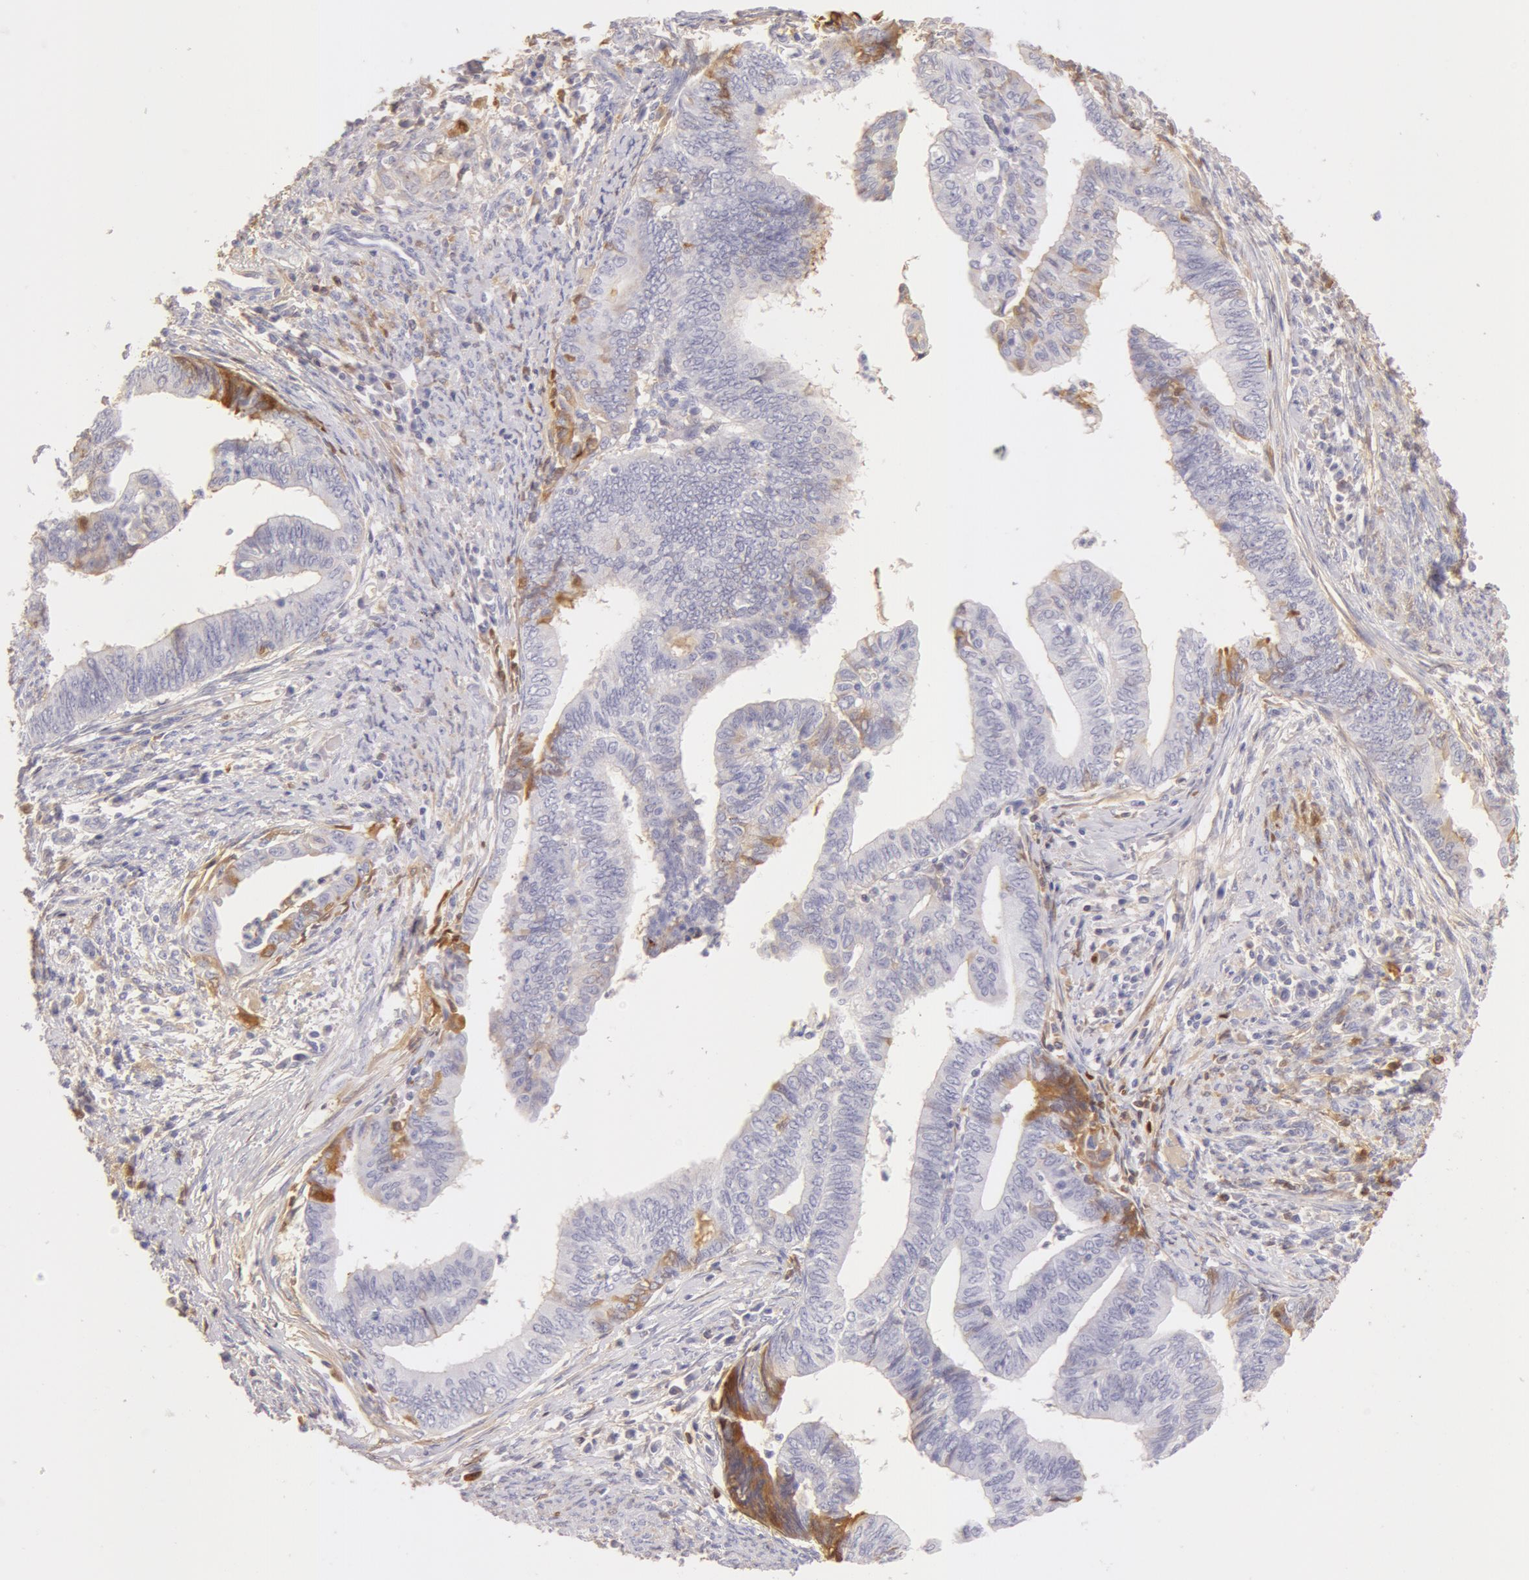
{"staining": {"intensity": "weak", "quantity": "<25%", "location": "cytoplasmic/membranous,nuclear"}, "tissue": "endometrial cancer", "cell_type": "Tumor cells", "image_type": "cancer", "snomed": [{"axis": "morphology", "description": "Adenocarcinoma, NOS"}, {"axis": "topography", "description": "Endometrium"}], "caption": "High magnification brightfield microscopy of endometrial cancer (adenocarcinoma) stained with DAB (3,3'-diaminobenzidine) (brown) and counterstained with hematoxylin (blue): tumor cells show no significant expression.", "gene": "AHSG", "patient": {"sex": "female", "age": 66}}